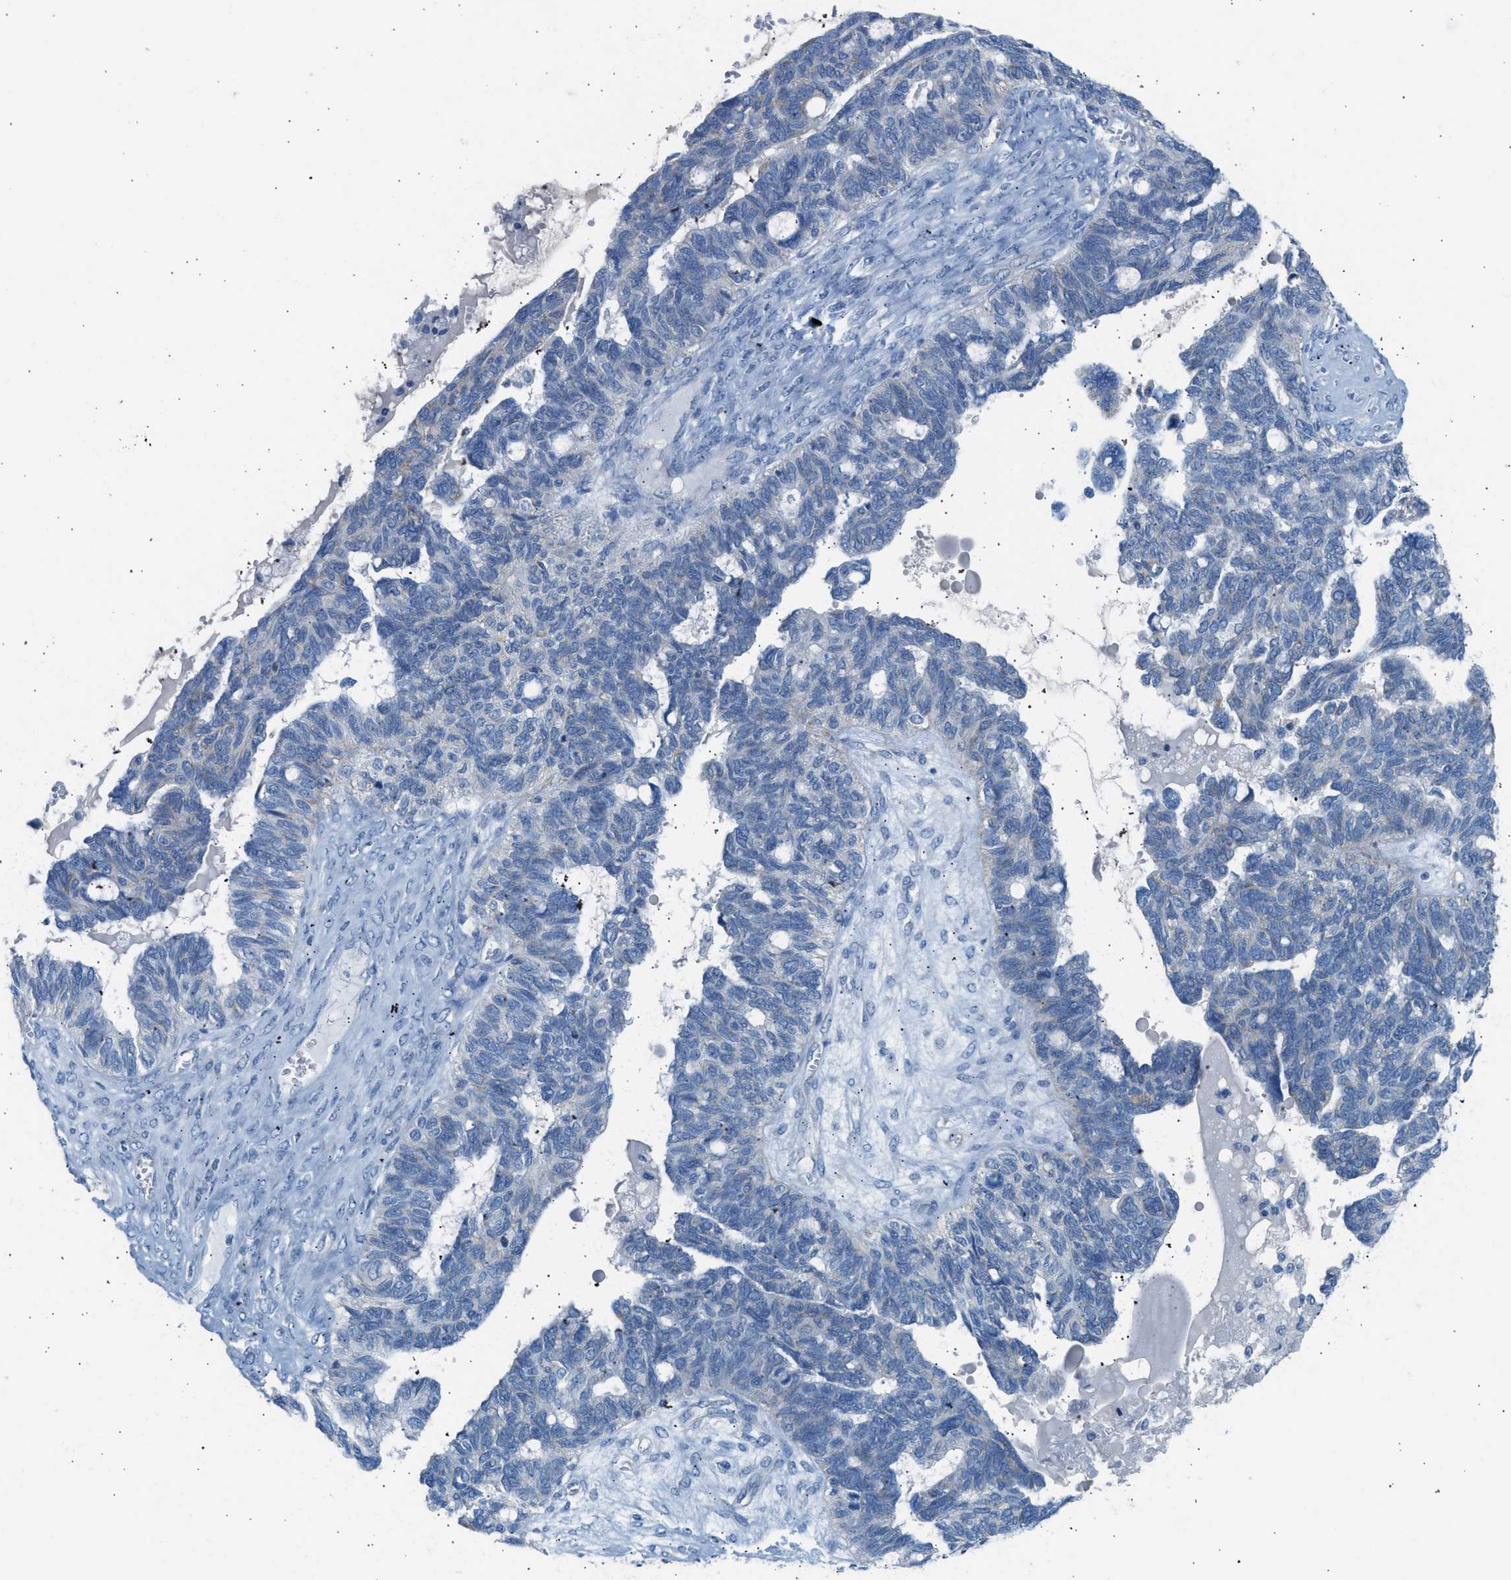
{"staining": {"intensity": "negative", "quantity": "none", "location": "none"}, "tissue": "ovarian cancer", "cell_type": "Tumor cells", "image_type": "cancer", "snomed": [{"axis": "morphology", "description": "Cystadenocarcinoma, serous, NOS"}, {"axis": "topography", "description": "Ovary"}], "caption": "This is a image of immunohistochemistry staining of ovarian serous cystadenocarcinoma, which shows no staining in tumor cells.", "gene": "NDUFS8", "patient": {"sex": "female", "age": 79}}